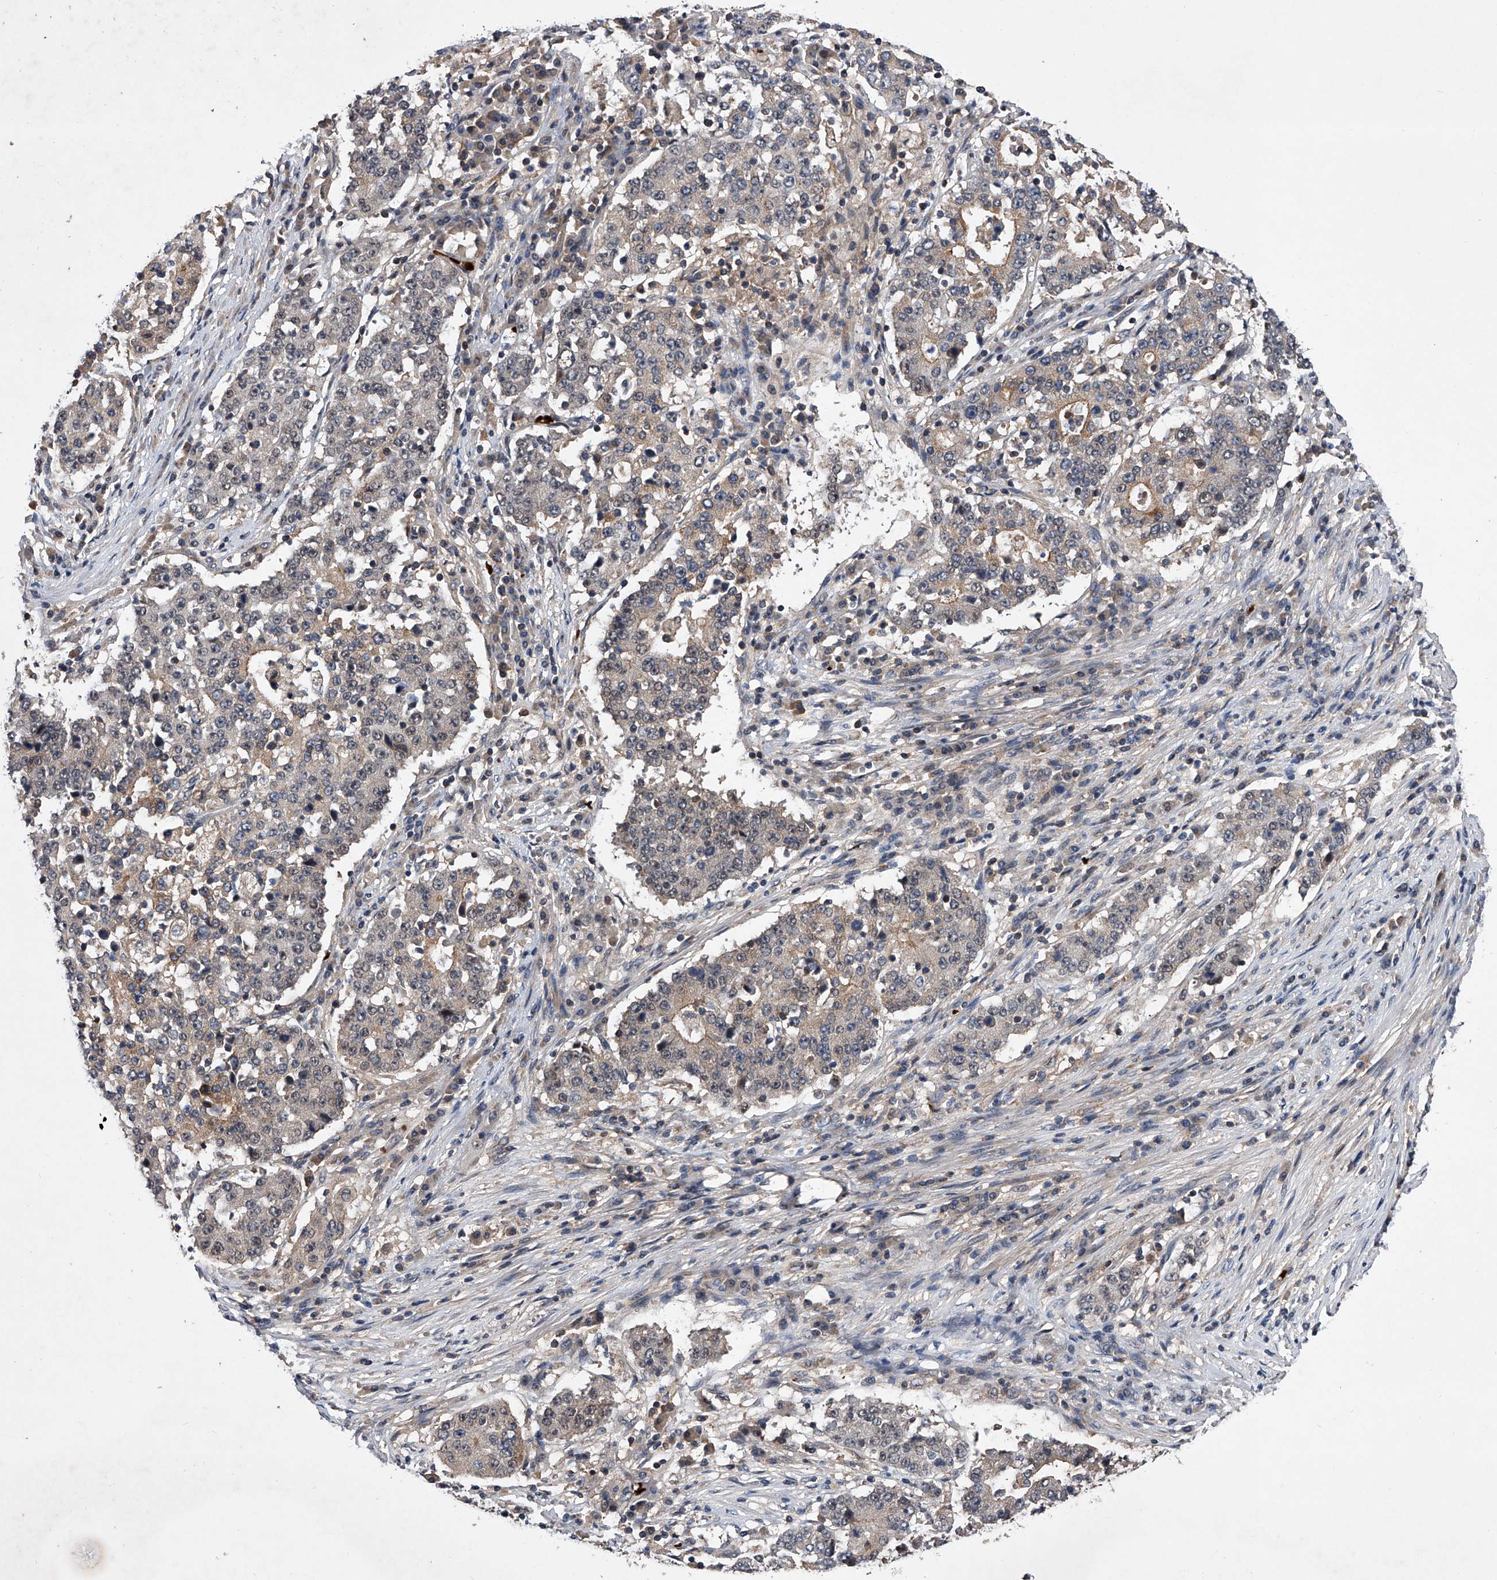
{"staining": {"intensity": "negative", "quantity": "none", "location": "none"}, "tissue": "stomach cancer", "cell_type": "Tumor cells", "image_type": "cancer", "snomed": [{"axis": "morphology", "description": "Adenocarcinoma, NOS"}, {"axis": "topography", "description": "Stomach"}], "caption": "A histopathology image of human adenocarcinoma (stomach) is negative for staining in tumor cells.", "gene": "ZNF30", "patient": {"sex": "male", "age": 59}}